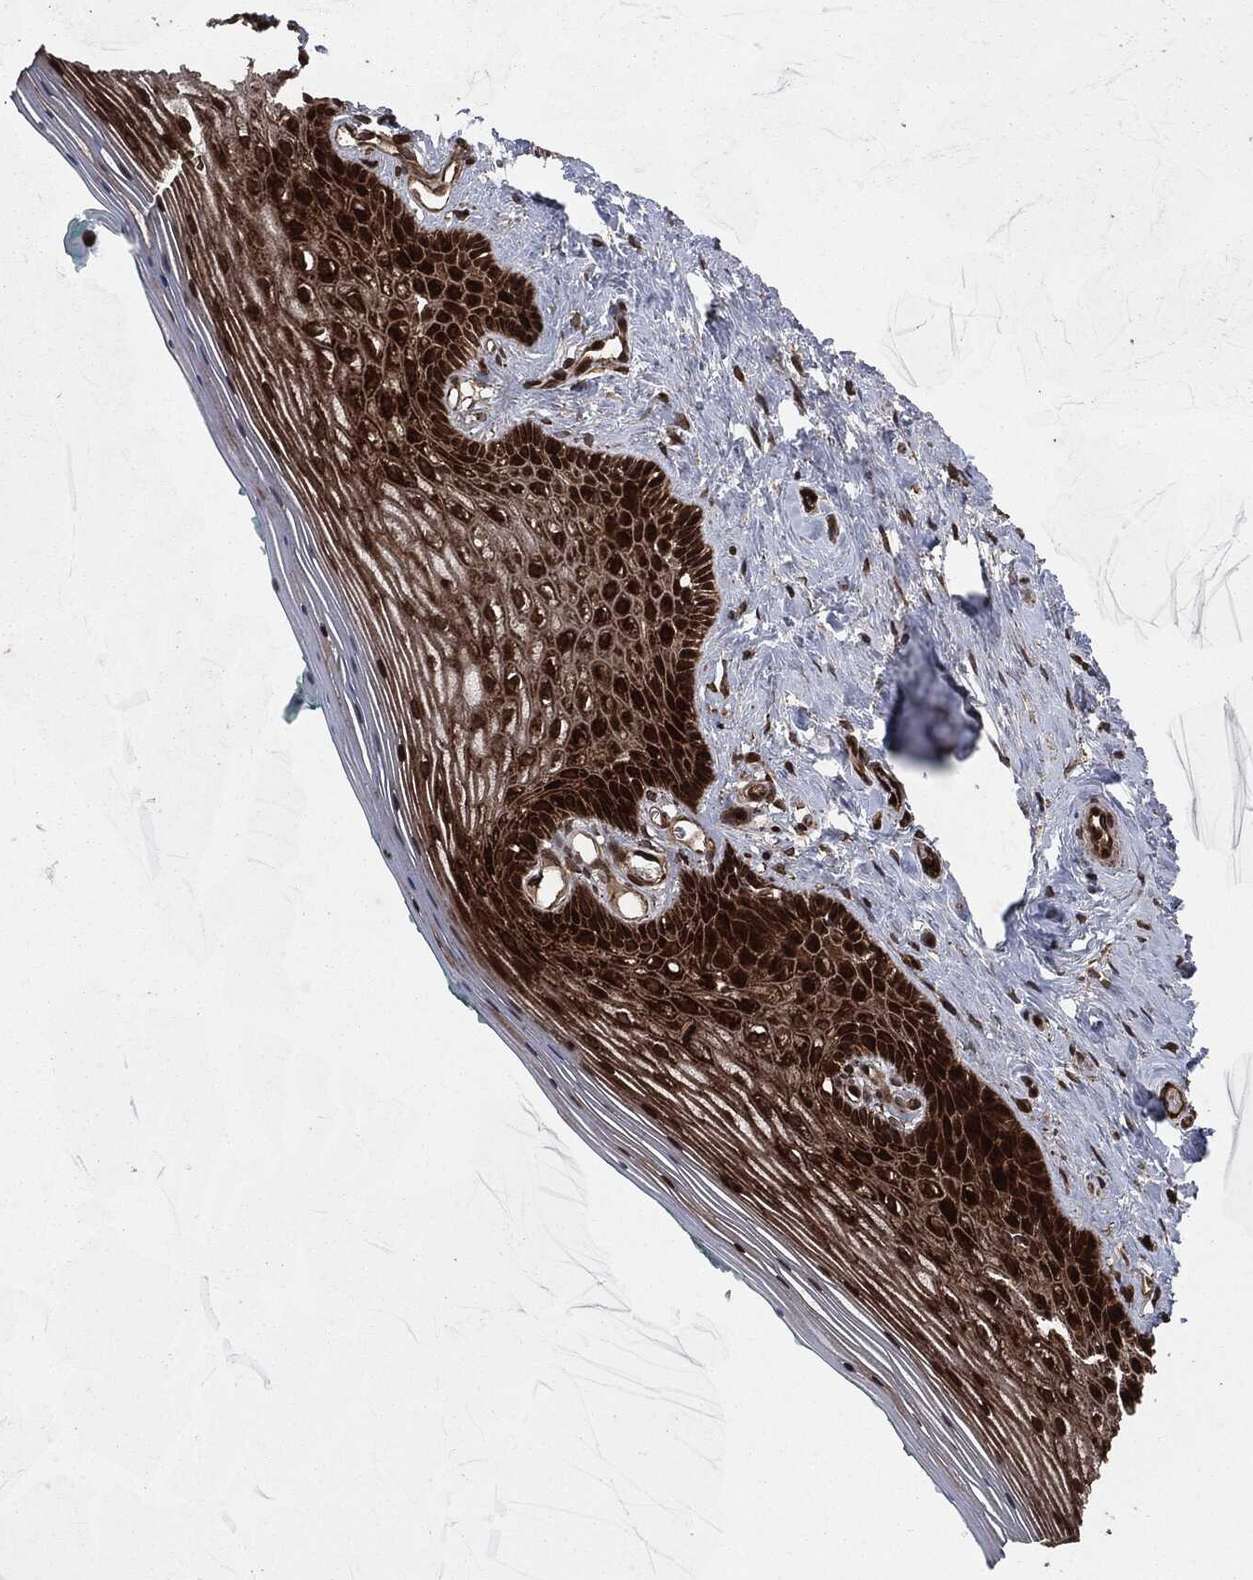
{"staining": {"intensity": "strong", "quantity": ">75%", "location": "cytoplasmic/membranous"}, "tissue": "vagina", "cell_type": "Squamous epithelial cells", "image_type": "normal", "snomed": [{"axis": "morphology", "description": "Normal tissue, NOS"}, {"axis": "topography", "description": "Vagina"}], "caption": "Brown immunohistochemical staining in benign human vagina demonstrates strong cytoplasmic/membranous expression in approximately >75% of squamous epithelial cells.", "gene": "IFIT1", "patient": {"sex": "female", "age": 45}}